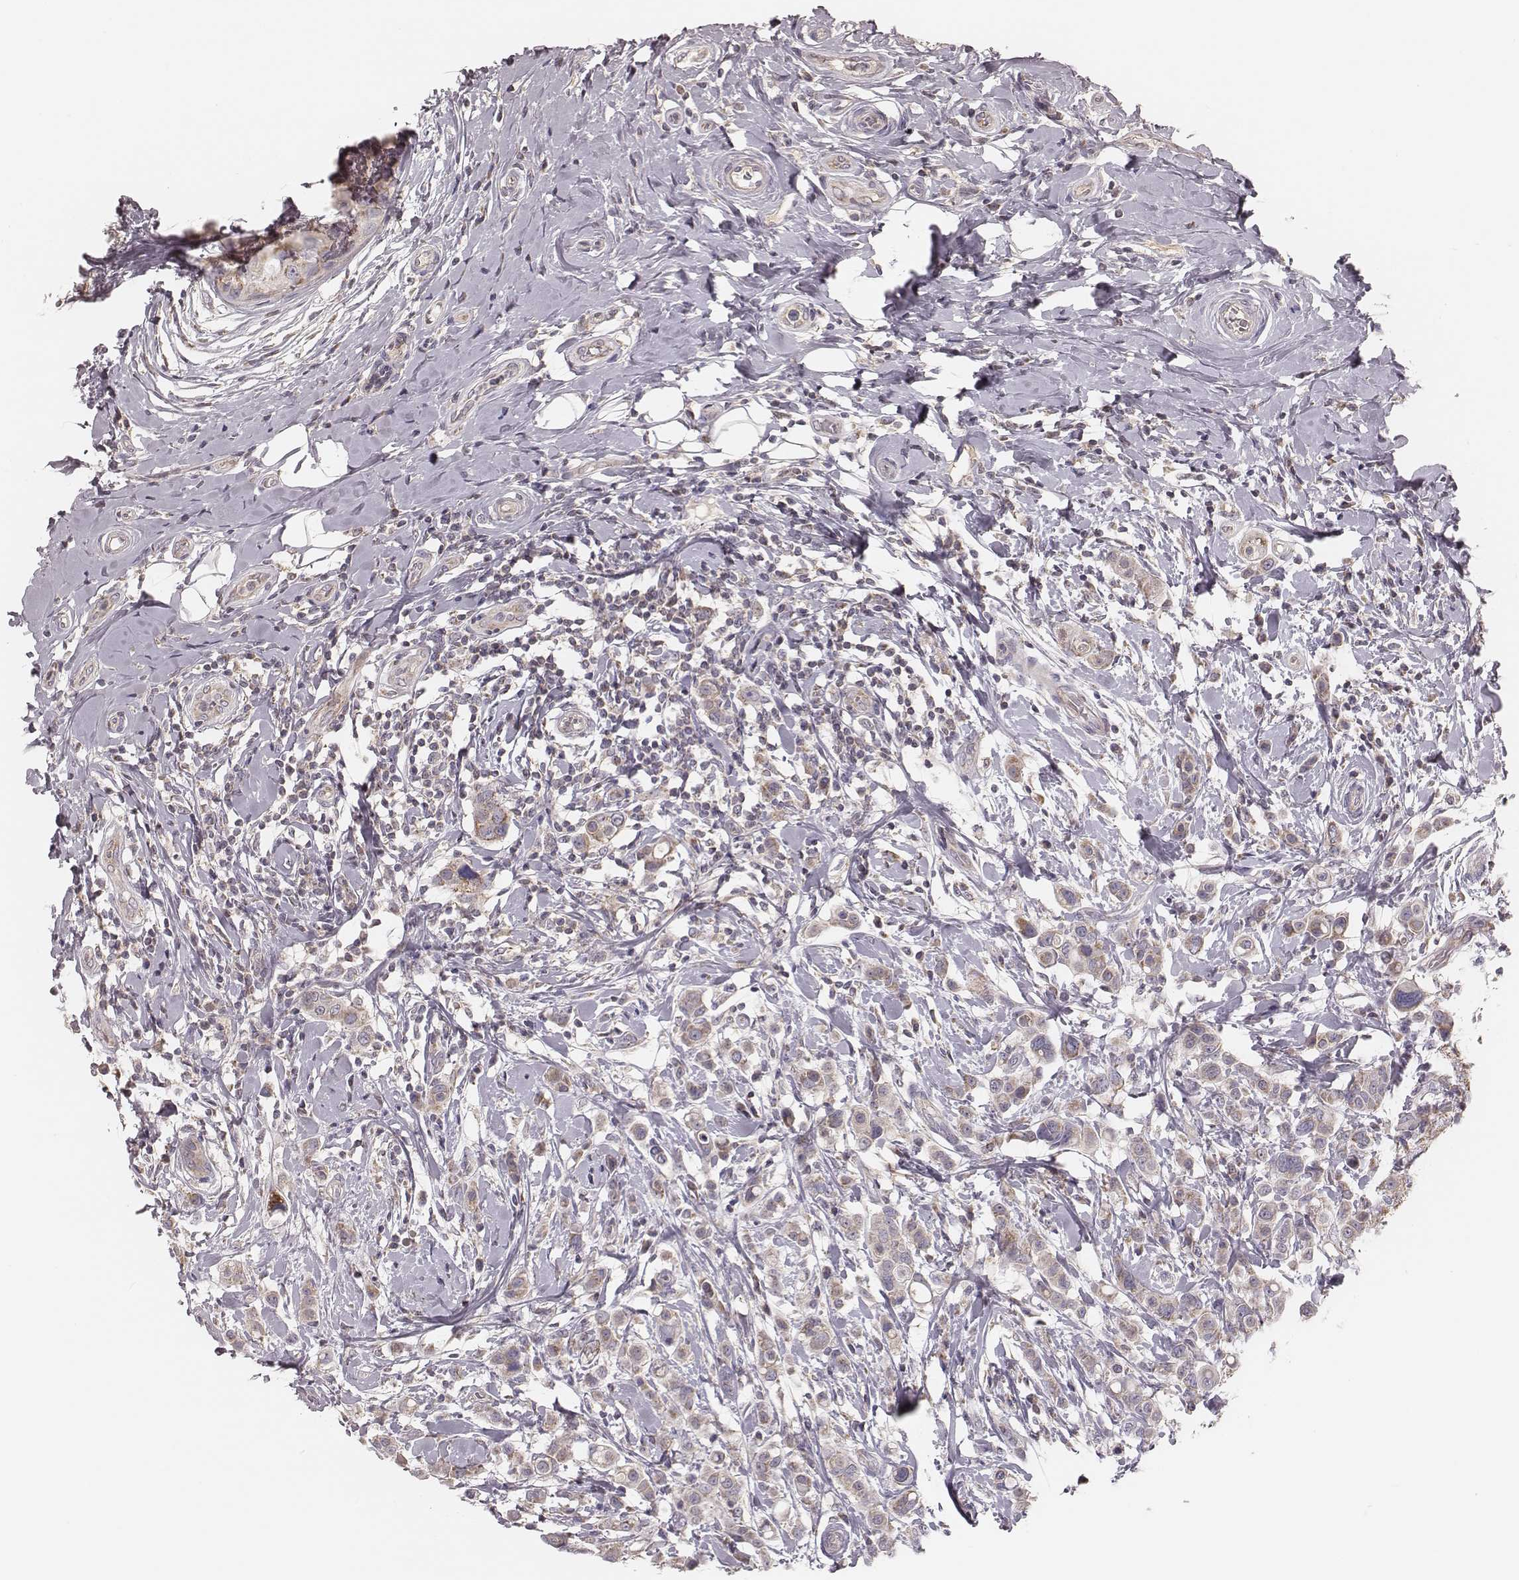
{"staining": {"intensity": "moderate", "quantity": "25%-75%", "location": "cytoplasmic/membranous"}, "tissue": "breast cancer", "cell_type": "Tumor cells", "image_type": "cancer", "snomed": [{"axis": "morphology", "description": "Duct carcinoma"}, {"axis": "topography", "description": "Breast"}], "caption": "Breast infiltrating ductal carcinoma was stained to show a protein in brown. There is medium levels of moderate cytoplasmic/membranous staining in approximately 25%-75% of tumor cells. (DAB = brown stain, brightfield microscopy at high magnification).", "gene": "MRPS27", "patient": {"sex": "female", "age": 27}}